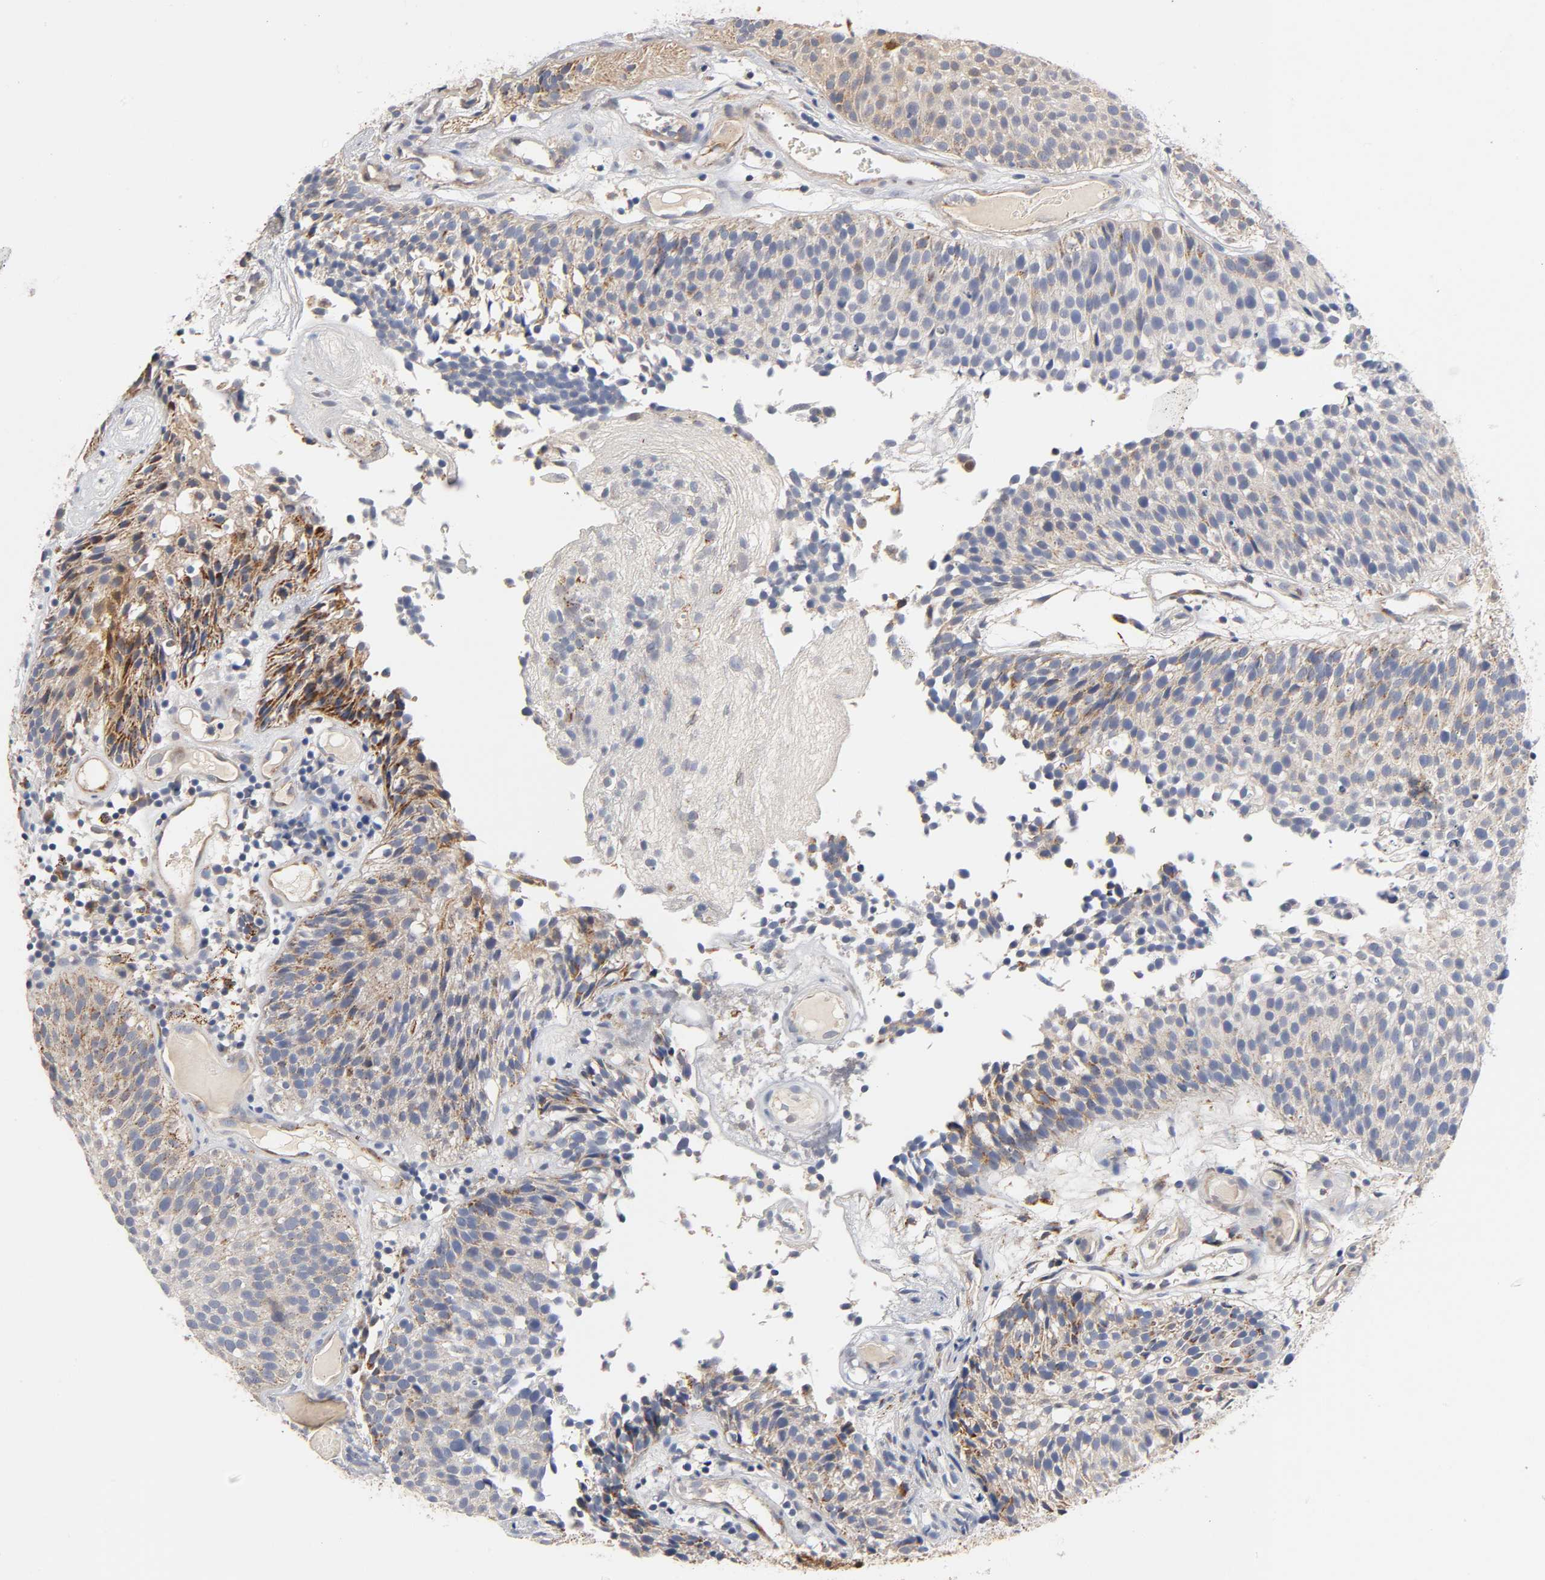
{"staining": {"intensity": "moderate", "quantity": "25%-75%", "location": "cytoplasmic/membranous"}, "tissue": "urothelial cancer", "cell_type": "Tumor cells", "image_type": "cancer", "snomed": [{"axis": "morphology", "description": "Urothelial carcinoma, Low grade"}, {"axis": "topography", "description": "Urinary bladder"}], "caption": "Immunohistochemistry (IHC) of human urothelial cancer reveals medium levels of moderate cytoplasmic/membranous positivity in approximately 25%-75% of tumor cells.", "gene": "ISG15", "patient": {"sex": "male", "age": 85}}